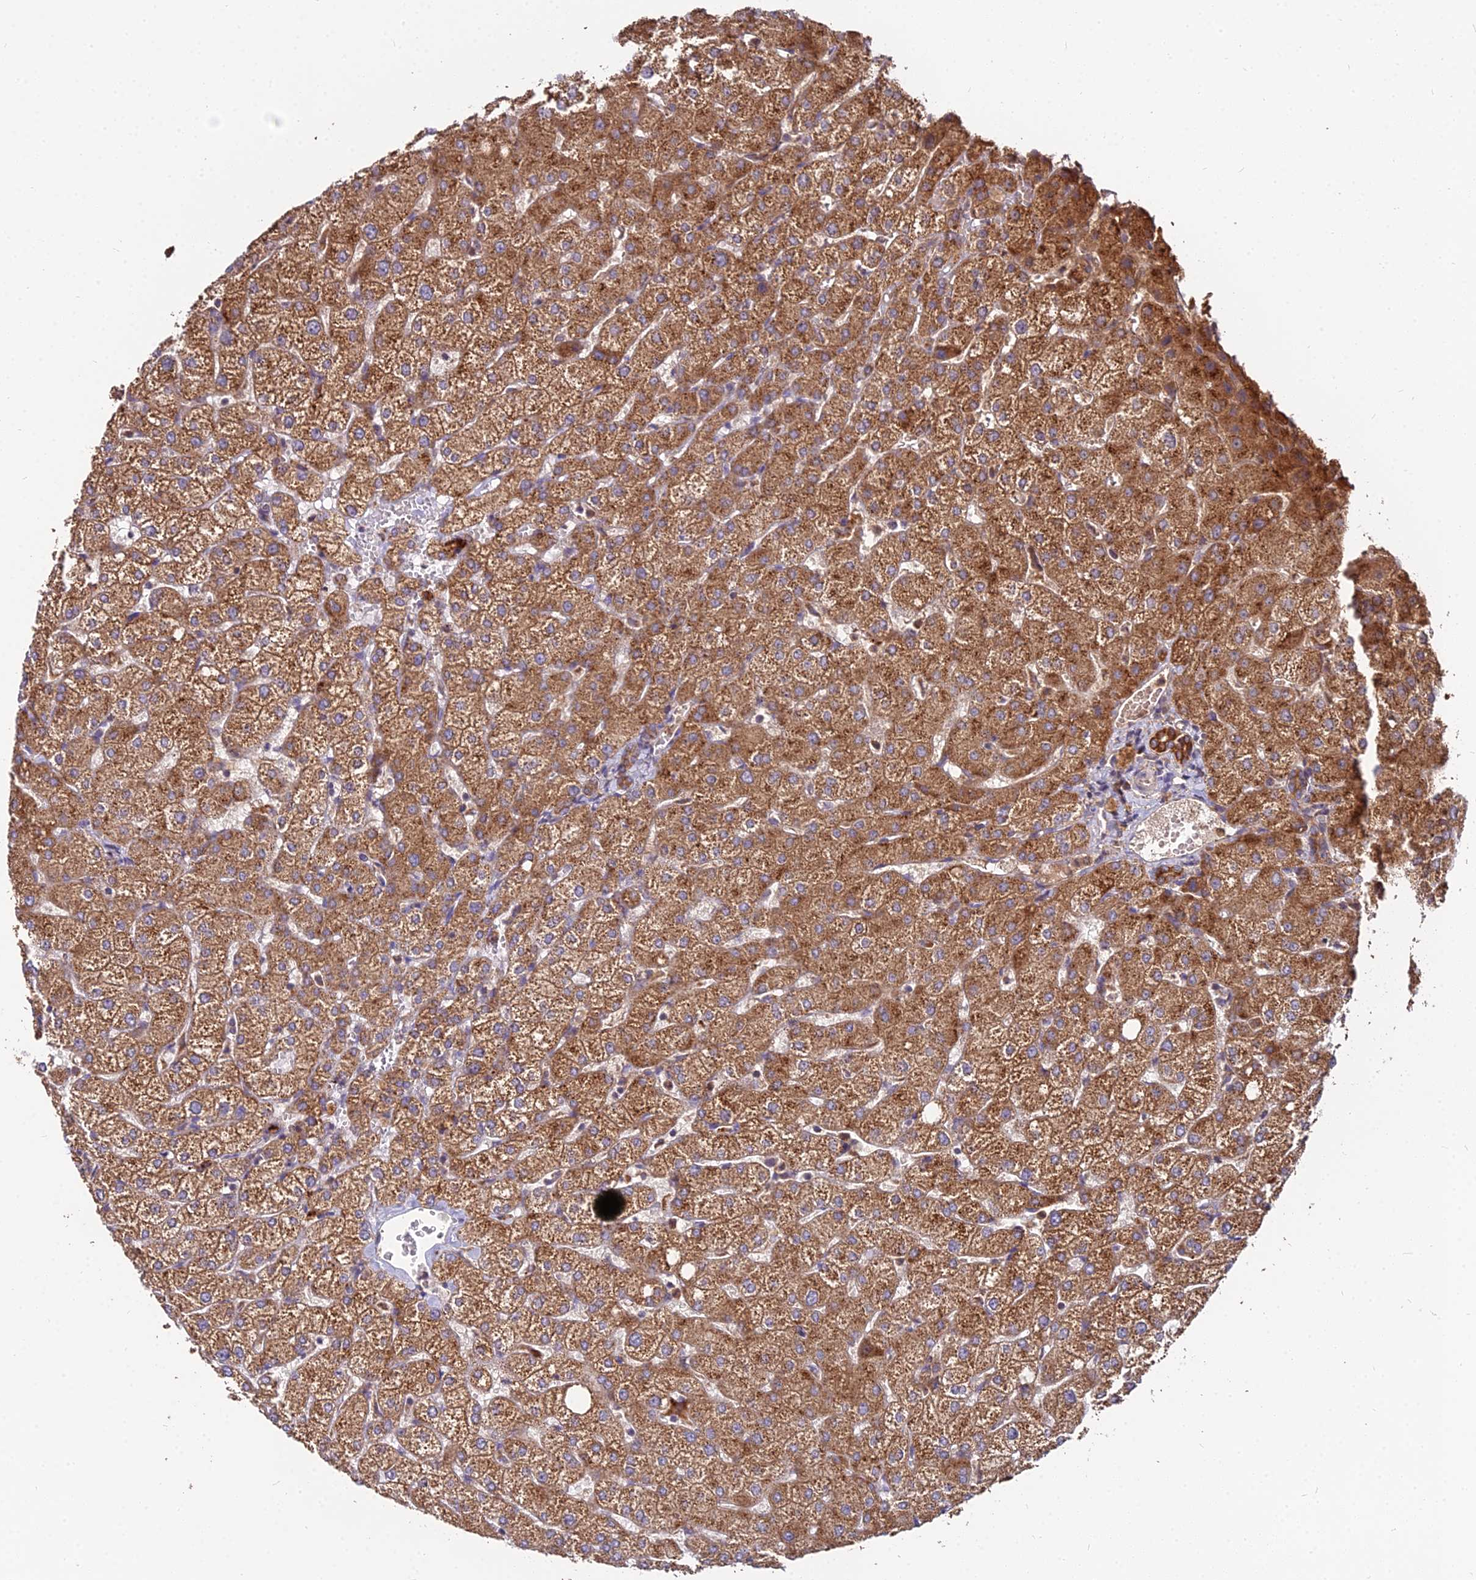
{"staining": {"intensity": "strong", "quantity": ">75%", "location": "cytoplasmic/membranous"}, "tissue": "liver", "cell_type": "Cholangiocytes", "image_type": "normal", "snomed": [{"axis": "morphology", "description": "Normal tissue, NOS"}, {"axis": "topography", "description": "Liver"}], "caption": "High-magnification brightfield microscopy of normal liver stained with DAB (3,3'-diaminobenzidine) (brown) and counterstained with hematoxylin (blue). cholangiocytes exhibit strong cytoplasmic/membranous expression is seen in about>75% of cells.", "gene": "ENSG00000258465", "patient": {"sex": "female", "age": 54}}